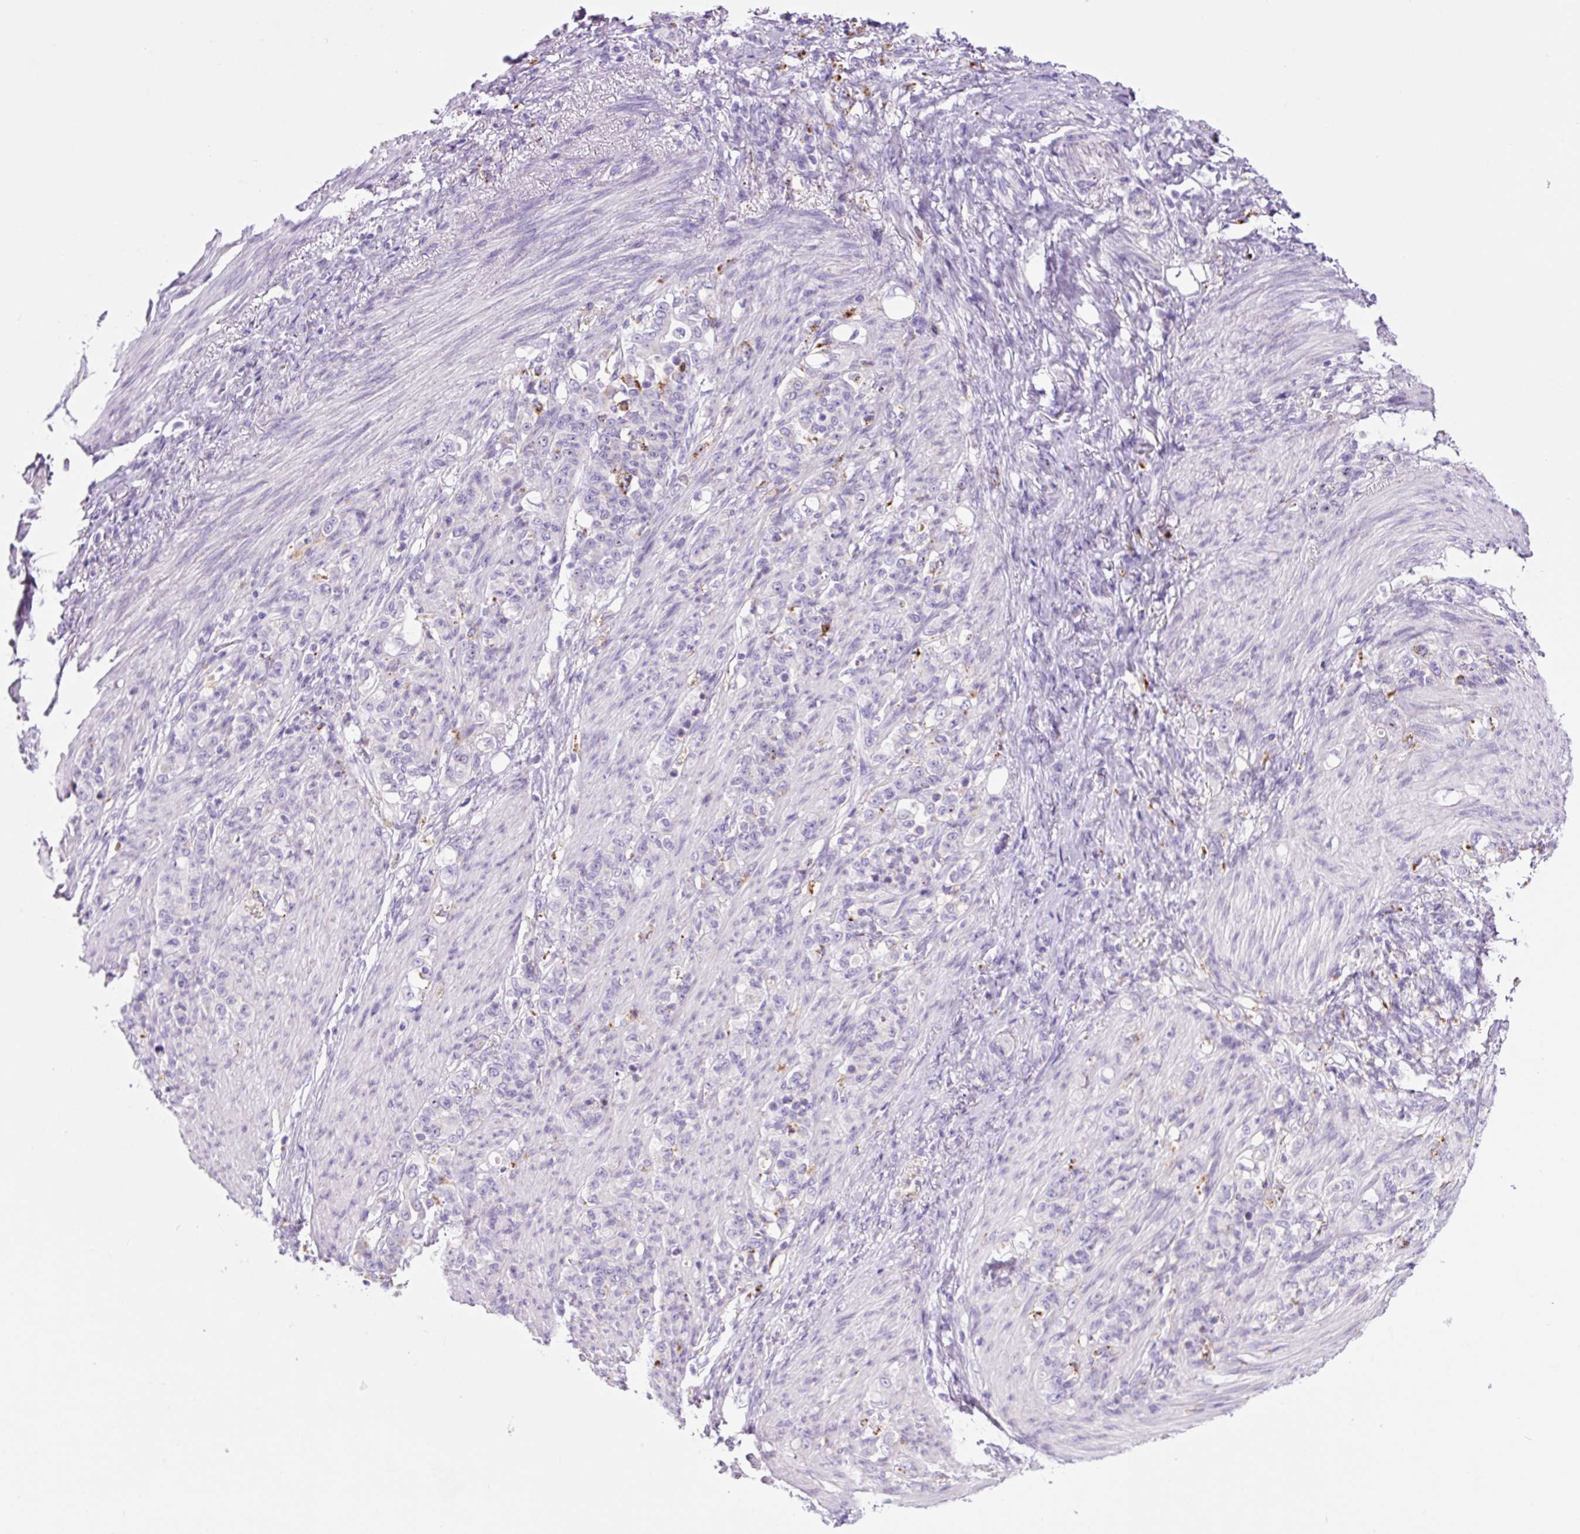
{"staining": {"intensity": "negative", "quantity": "none", "location": "none"}, "tissue": "stomach cancer", "cell_type": "Tumor cells", "image_type": "cancer", "snomed": [{"axis": "morphology", "description": "Adenocarcinoma, NOS"}, {"axis": "topography", "description": "Stomach"}], "caption": "The immunohistochemistry (IHC) histopathology image has no significant positivity in tumor cells of adenocarcinoma (stomach) tissue. (DAB (3,3'-diaminobenzidine) IHC visualized using brightfield microscopy, high magnification).", "gene": "LCN10", "patient": {"sex": "female", "age": 79}}